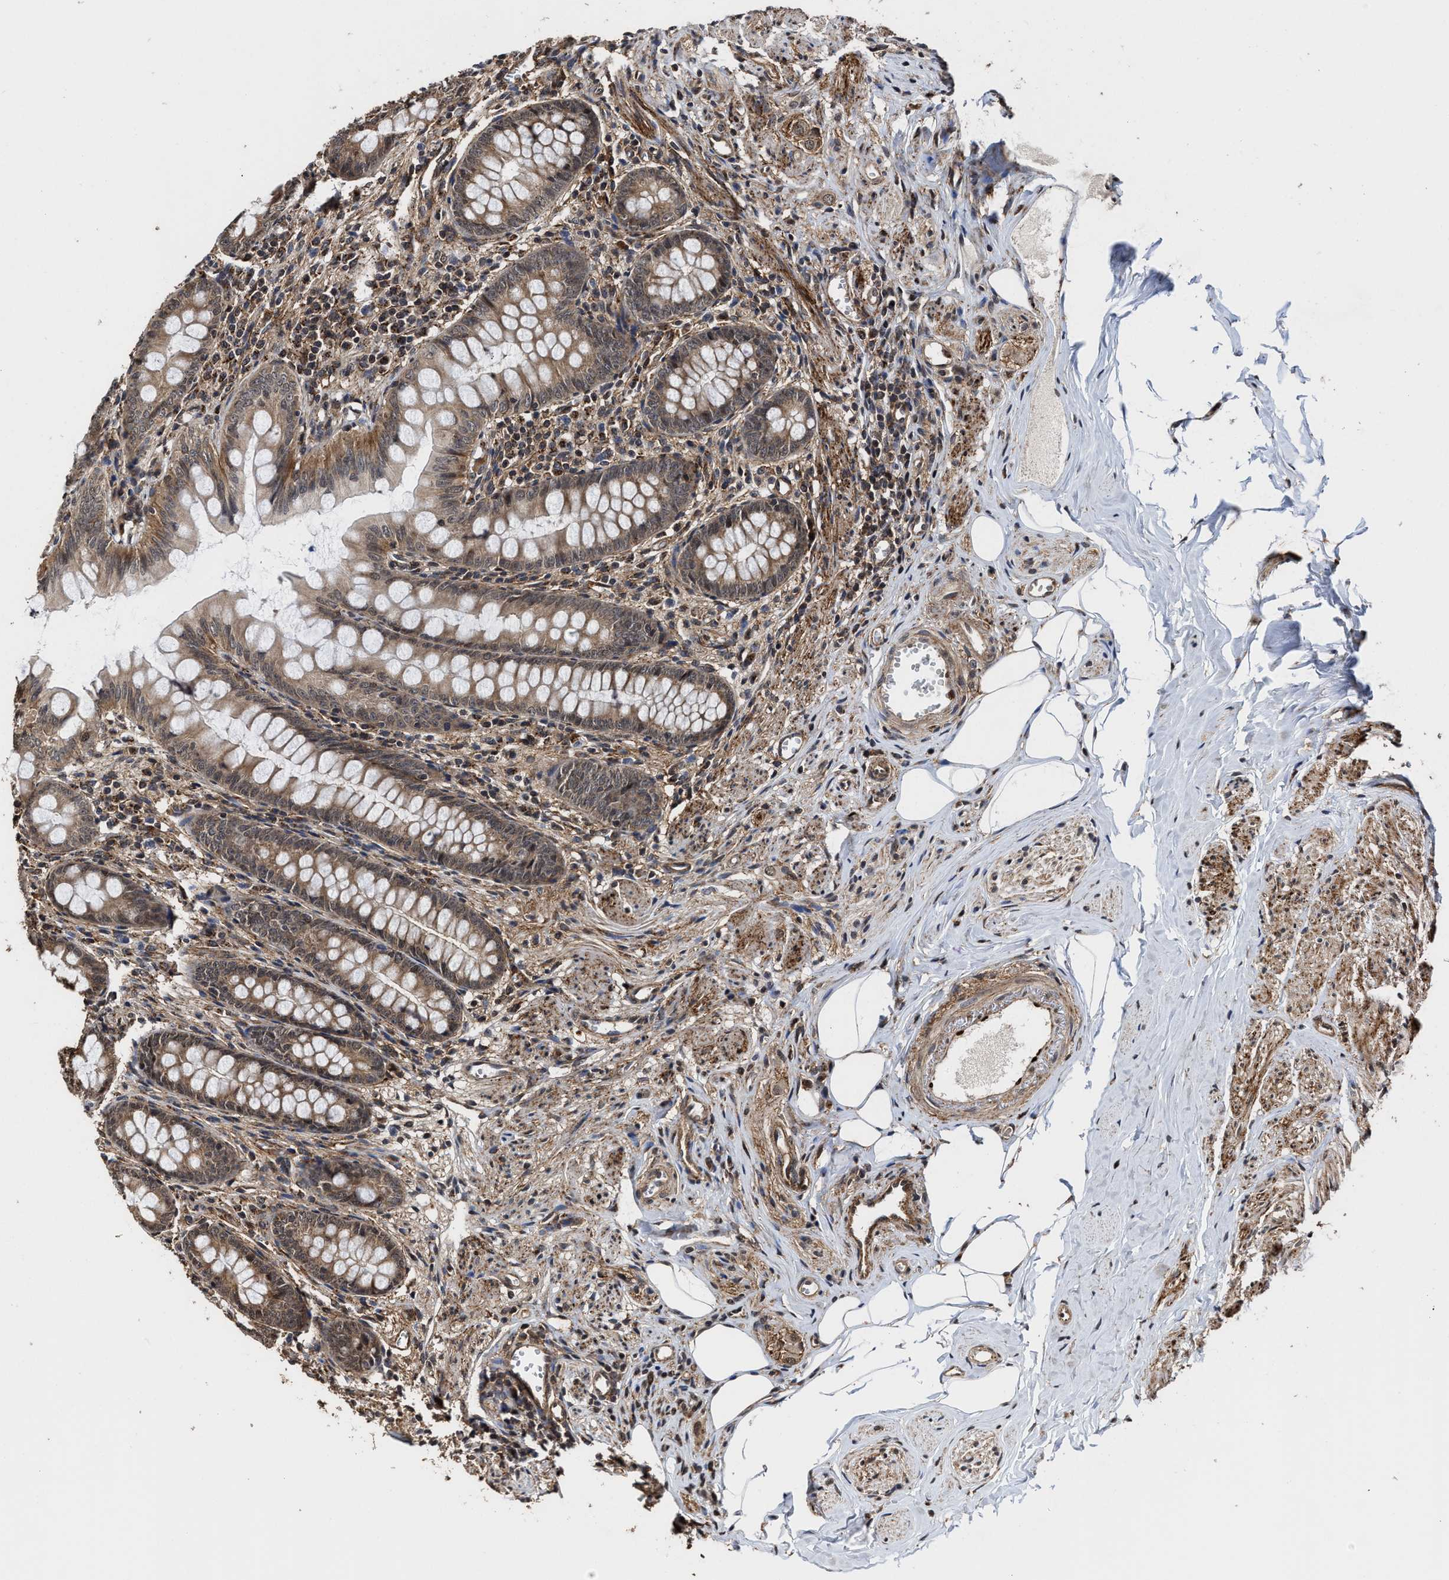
{"staining": {"intensity": "moderate", "quantity": ">75%", "location": "cytoplasmic/membranous,nuclear"}, "tissue": "appendix", "cell_type": "Glandular cells", "image_type": "normal", "snomed": [{"axis": "morphology", "description": "Normal tissue, NOS"}, {"axis": "topography", "description": "Appendix"}], "caption": "A micrograph of human appendix stained for a protein demonstrates moderate cytoplasmic/membranous,nuclear brown staining in glandular cells. (DAB (3,3'-diaminobenzidine) IHC, brown staining for protein, blue staining for nuclei).", "gene": "SEPTIN2", "patient": {"sex": "female", "age": 77}}